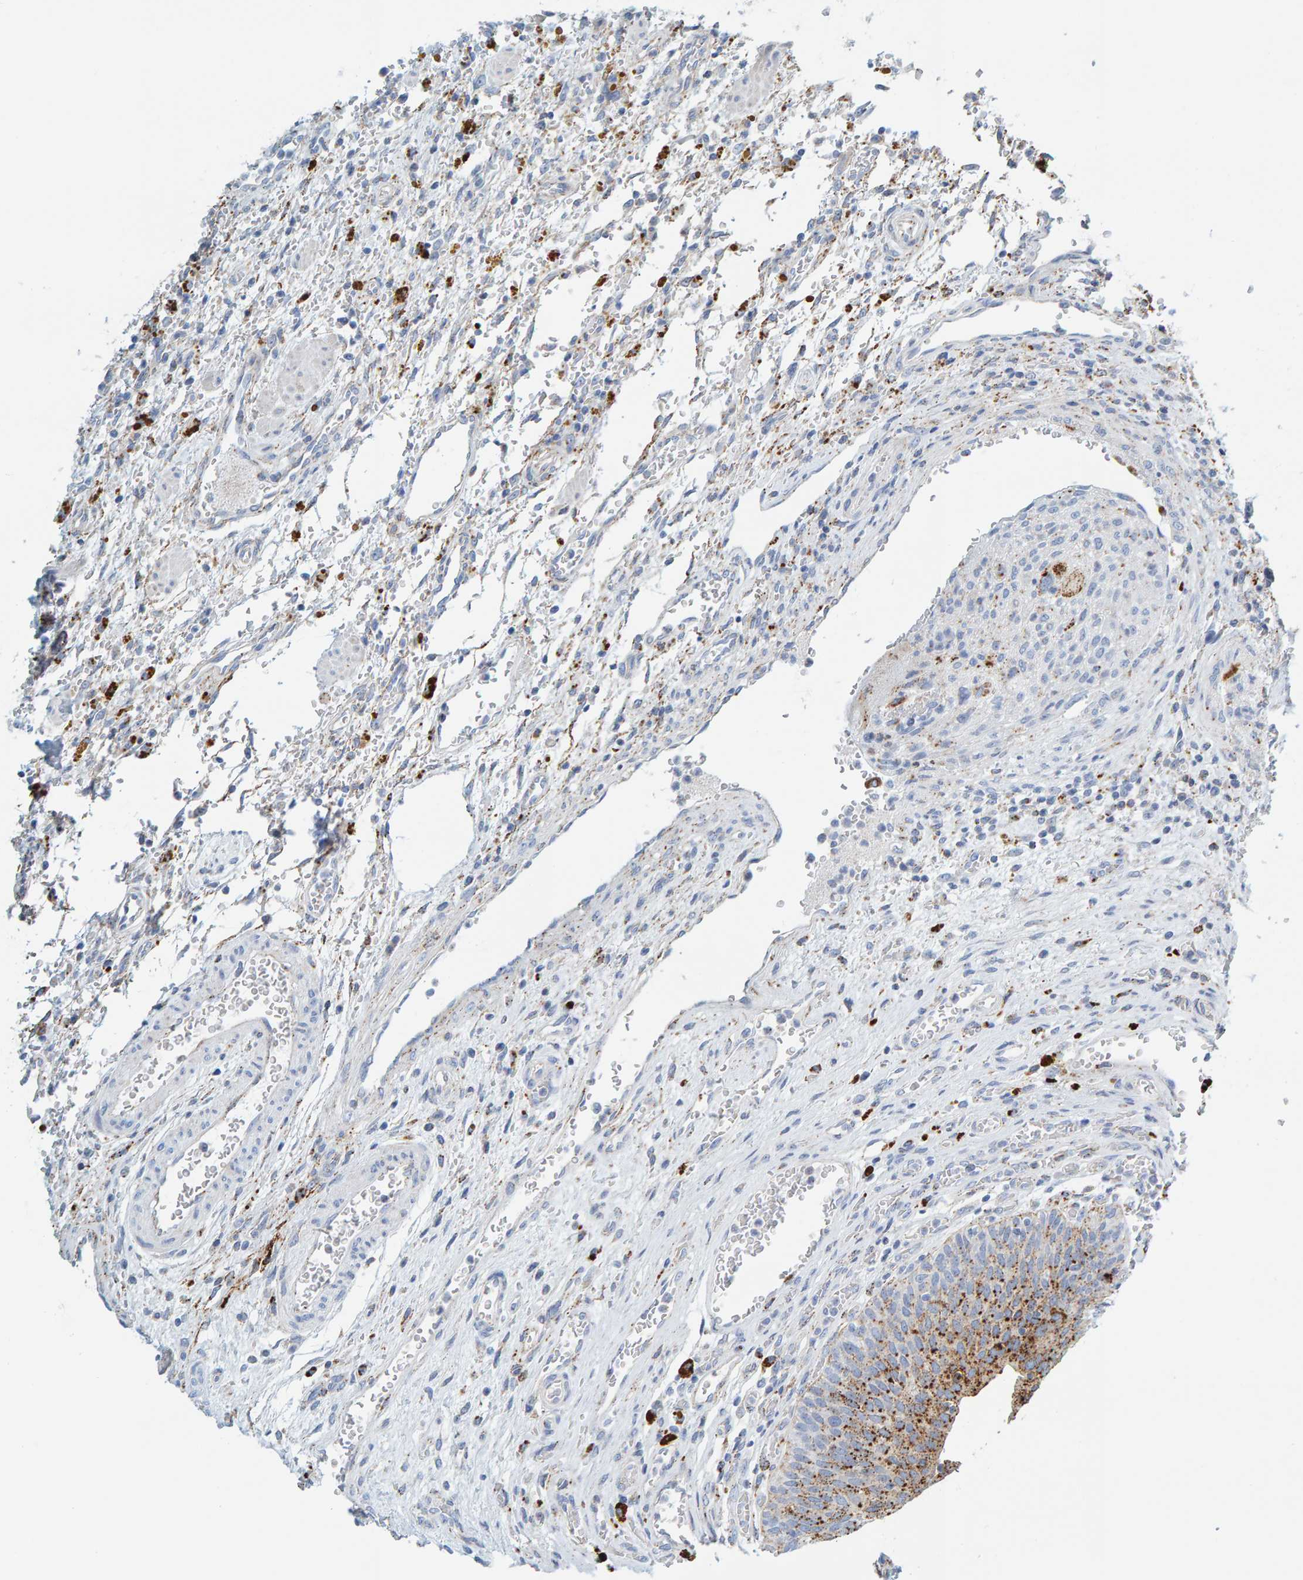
{"staining": {"intensity": "moderate", "quantity": "<25%", "location": "cytoplasmic/membranous"}, "tissue": "urothelial cancer", "cell_type": "Tumor cells", "image_type": "cancer", "snomed": [{"axis": "morphology", "description": "Urothelial carcinoma, Low grade"}, {"axis": "morphology", "description": "Urothelial carcinoma, High grade"}, {"axis": "topography", "description": "Urinary bladder"}], "caption": "A brown stain labels moderate cytoplasmic/membranous positivity of a protein in human urothelial carcinoma (high-grade) tumor cells.", "gene": "BIN3", "patient": {"sex": "male", "age": 35}}